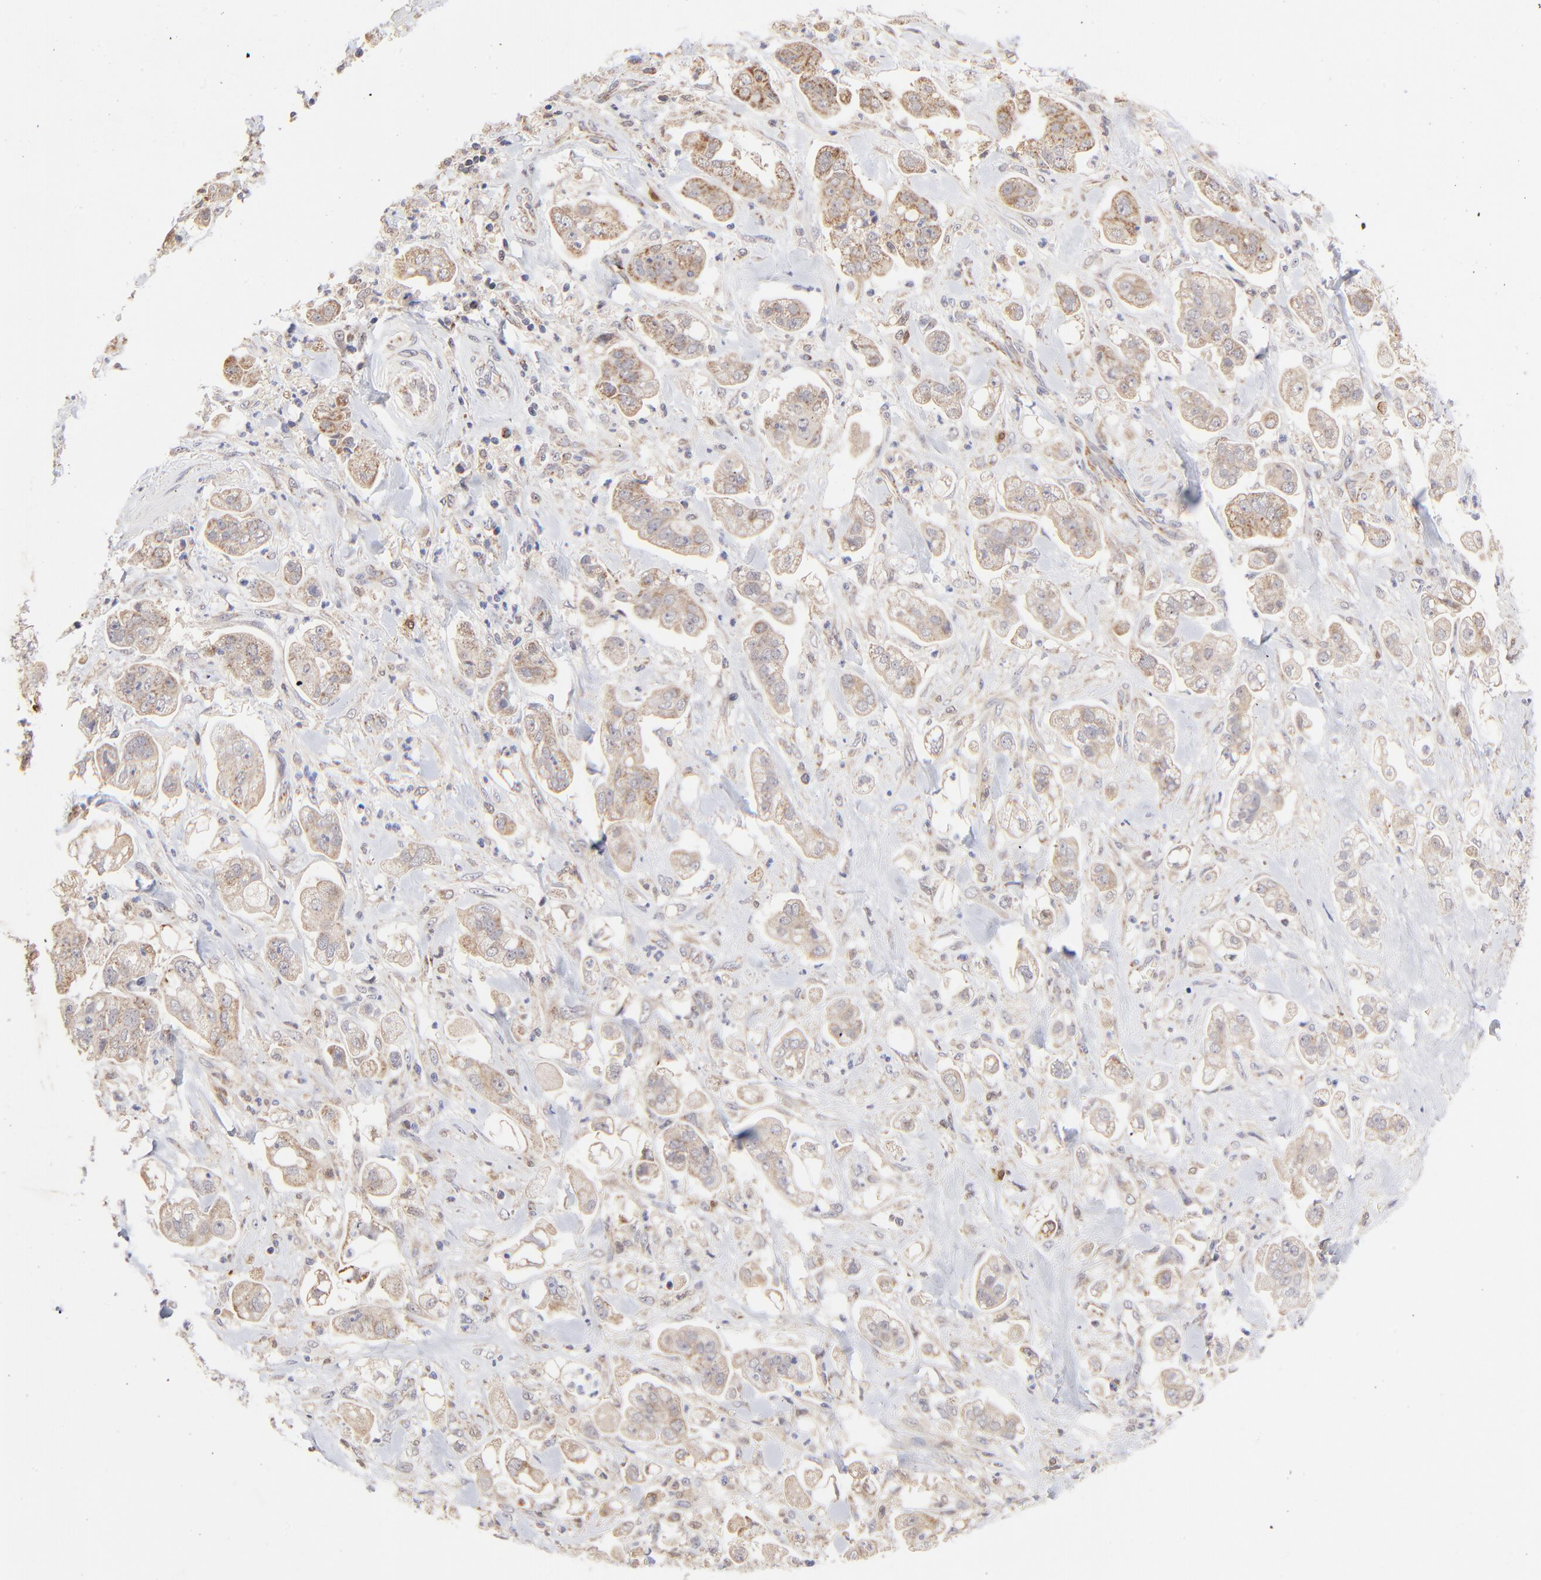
{"staining": {"intensity": "moderate", "quantity": "25%-75%", "location": "cytoplasmic/membranous"}, "tissue": "stomach cancer", "cell_type": "Tumor cells", "image_type": "cancer", "snomed": [{"axis": "morphology", "description": "Adenocarcinoma, NOS"}, {"axis": "topography", "description": "Stomach"}], "caption": "Immunohistochemical staining of stomach cancer (adenocarcinoma) reveals medium levels of moderate cytoplasmic/membranous positivity in approximately 25%-75% of tumor cells. Using DAB (3,3'-diaminobenzidine) (brown) and hematoxylin (blue) stains, captured at high magnification using brightfield microscopy.", "gene": "FBXL12", "patient": {"sex": "male", "age": 62}}